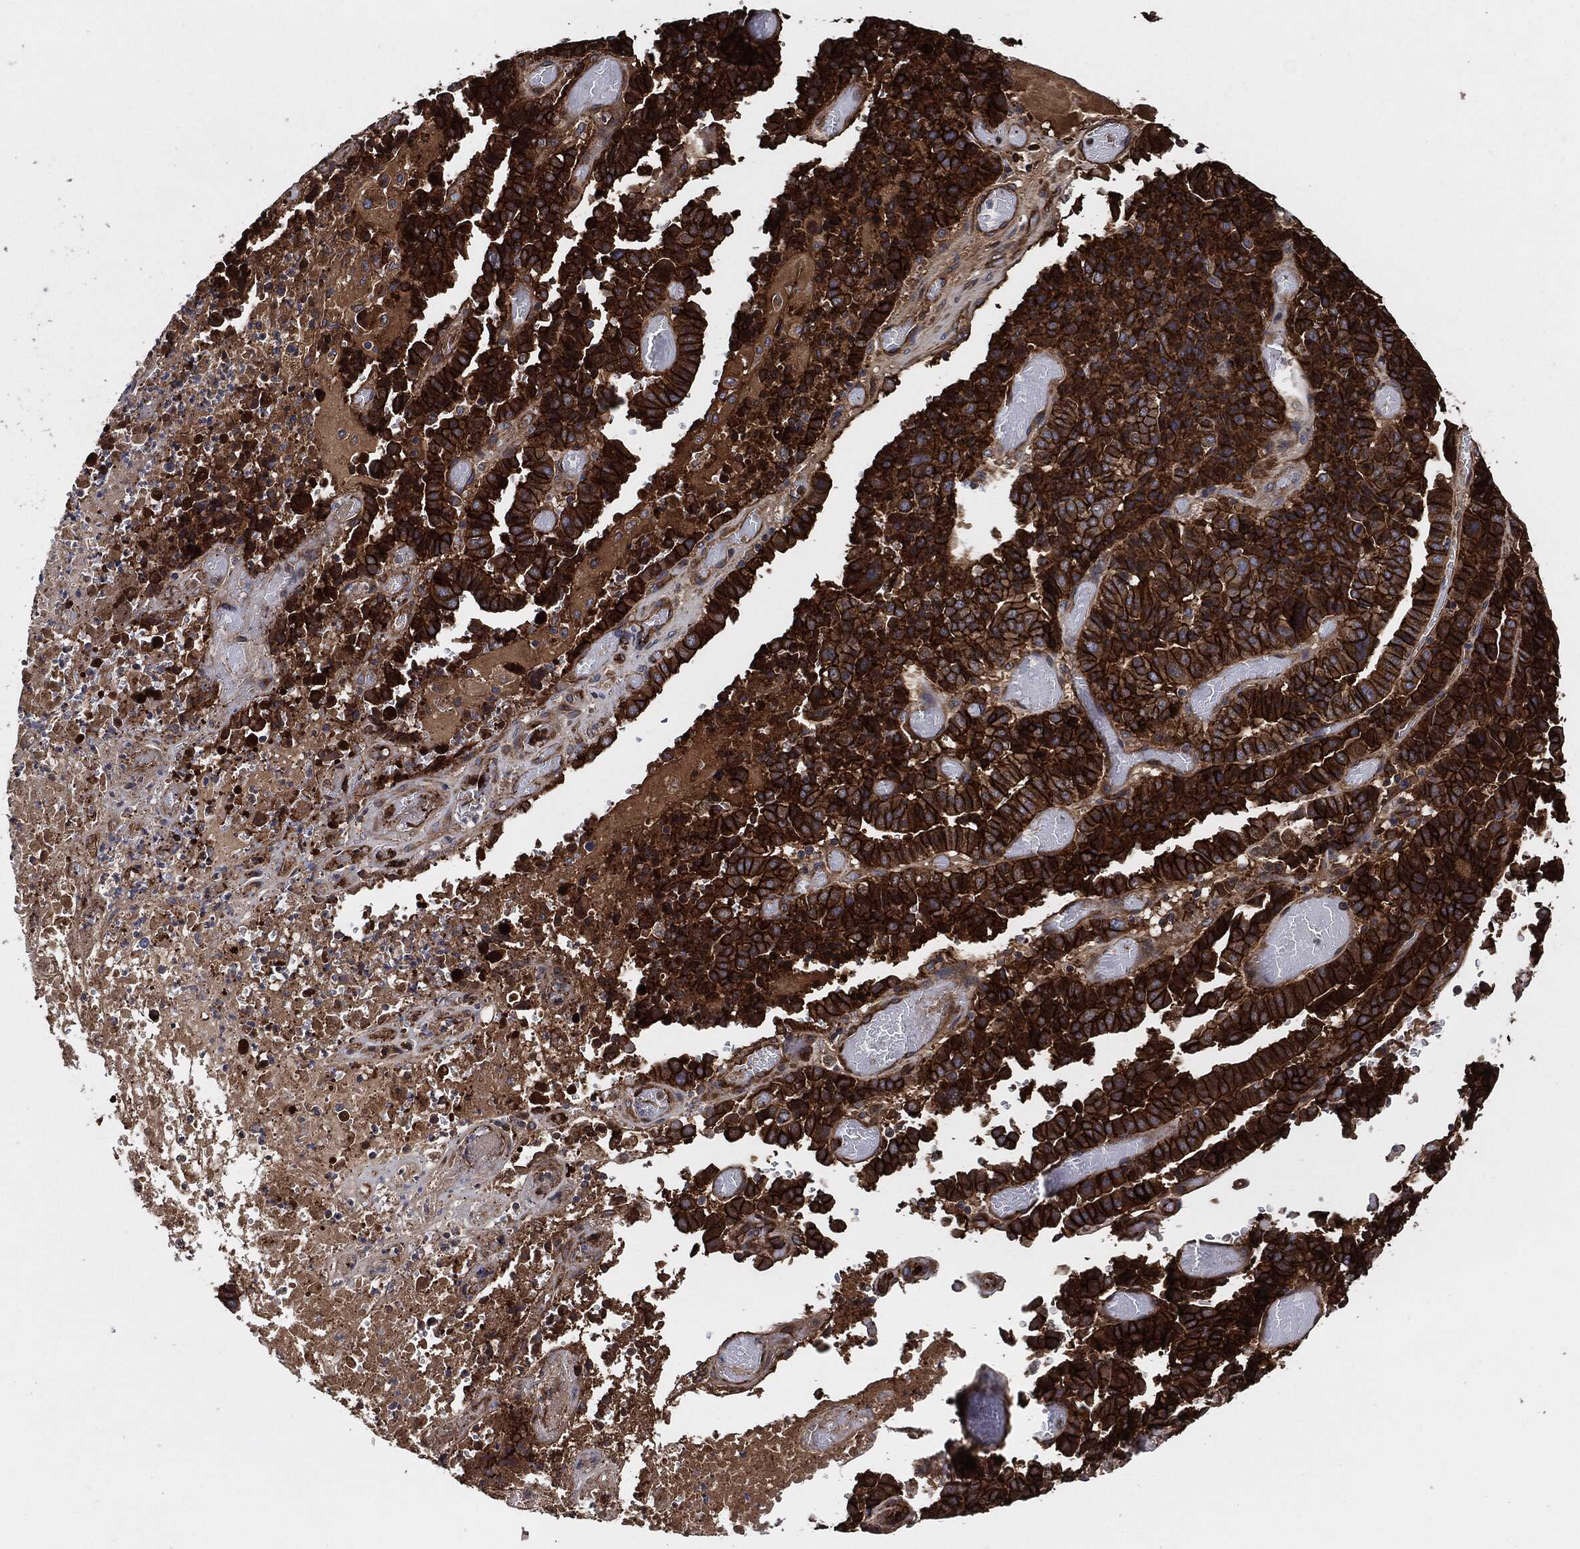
{"staining": {"intensity": "strong", "quantity": ">75%", "location": "cytoplasmic/membranous"}, "tissue": "stomach cancer", "cell_type": "Tumor cells", "image_type": "cancer", "snomed": [{"axis": "morphology", "description": "Adenocarcinoma, NOS"}, {"axis": "topography", "description": "Stomach"}], "caption": "A micrograph of adenocarcinoma (stomach) stained for a protein demonstrates strong cytoplasmic/membranous brown staining in tumor cells.", "gene": "CTNNA1", "patient": {"sex": "male", "age": 48}}